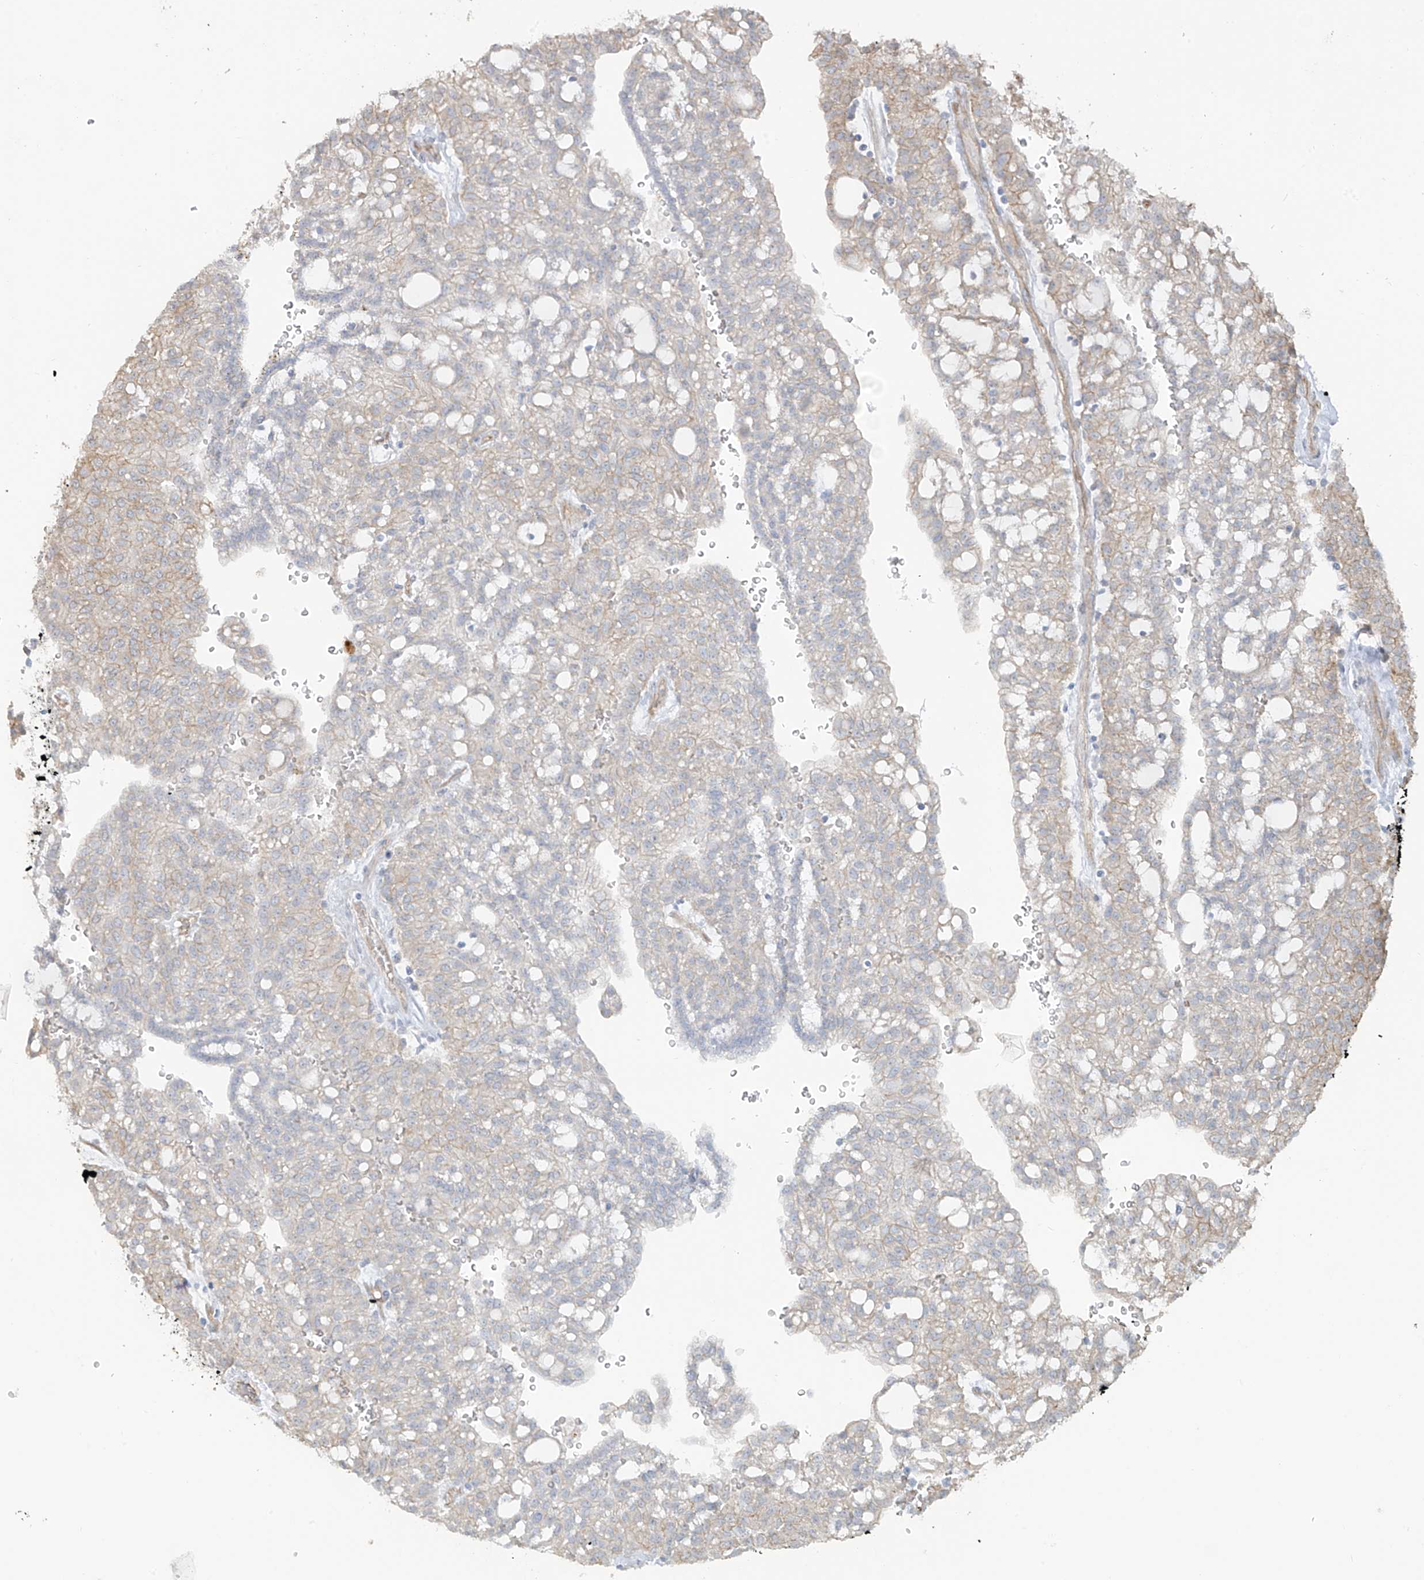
{"staining": {"intensity": "weak", "quantity": "25%-75%", "location": "cytoplasmic/membranous"}, "tissue": "renal cancer", "cell_type": "Tumor cells", "image_type": "cancer", "snomed": [{"axis": "morphology", "description": "Adenocarcinoma, NOS"}, {"axis": "topography", "description": "Kidney"}], "caption": "Adenocarcinoma (renal) tissue displays weak cytoplasmic/membranous expression in about 25%-75% of tumor cells", "gene": "TUBE1", "patient": {"sex": "male", "age": 63}}